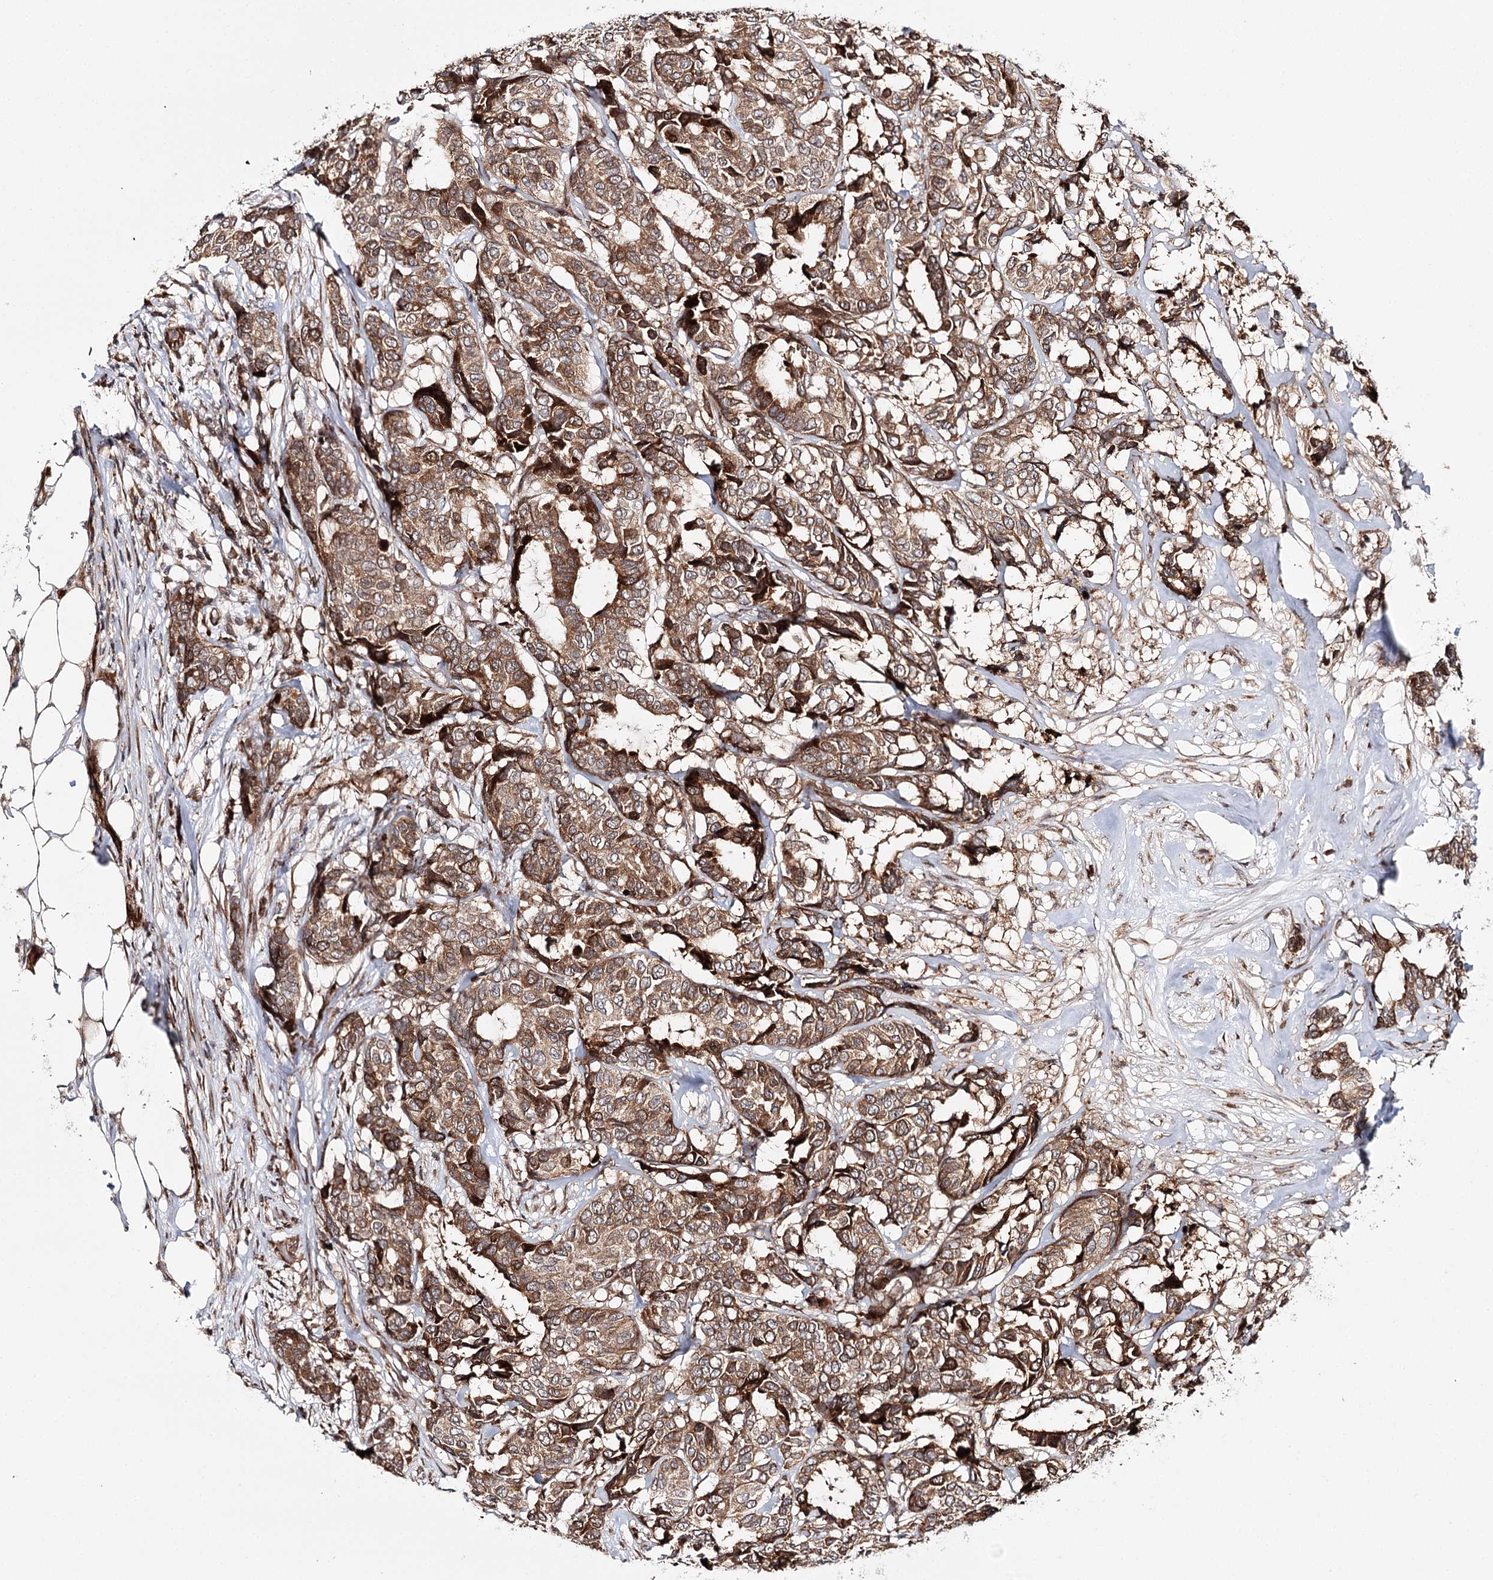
{"staining": {"intensity": "moderate", "quantity": ">75%", "location": "cytoplasmic/membranous"}, "tissue": "breast cancer", "cell_type": "Tumor cells", "image_type": "cancer", "snomed": [{"axis": "morphology", "description": "Duct carcinoma"}, {"axis": "topography", "description": "Breast"}], "caption": "This micrograph displays IHC staining of breast invasive ductal carcinoma, with medium moderate cytoplasmic/membranous staining in approximately >75% of tumor cells.", "gene": "MKNK1", "patient": {"sex": "female", "age": 87}}